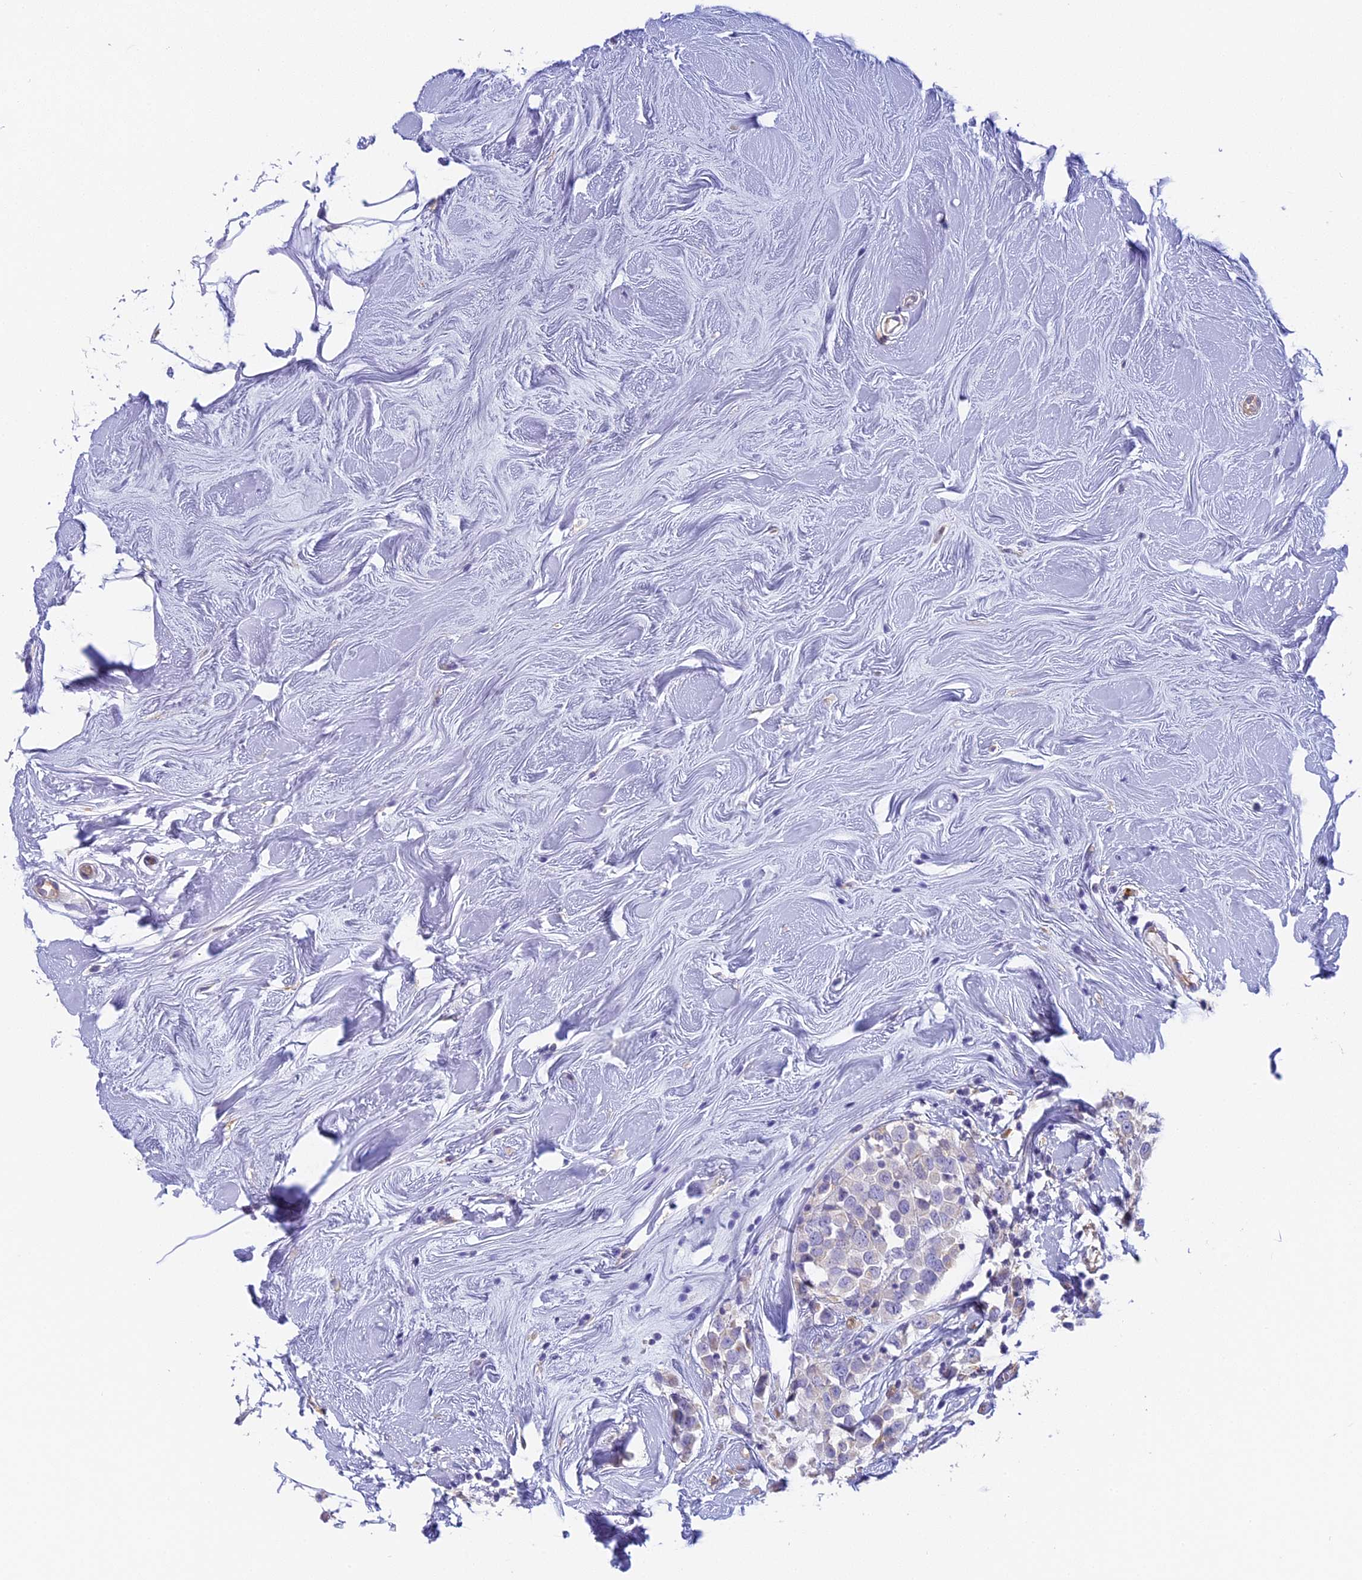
{"staining": {"intensity": "weak", "quantity": "<25%", "location": "nuclear"}, "tissue": "breast cancer", "cell_type": "Tumor cells", "image_type": "cancer", "snomed": [{"axis": "morphology", "description": "Duct carcinoma"}, {"axis": "topography", "description": "Breast"}], "caption": "Immunohistochemical staining of breast cancer demonstrates no significant positivity in tumor cells.", "gene": "HOMER3", "patient": {"sex": "female", "age": 61}}